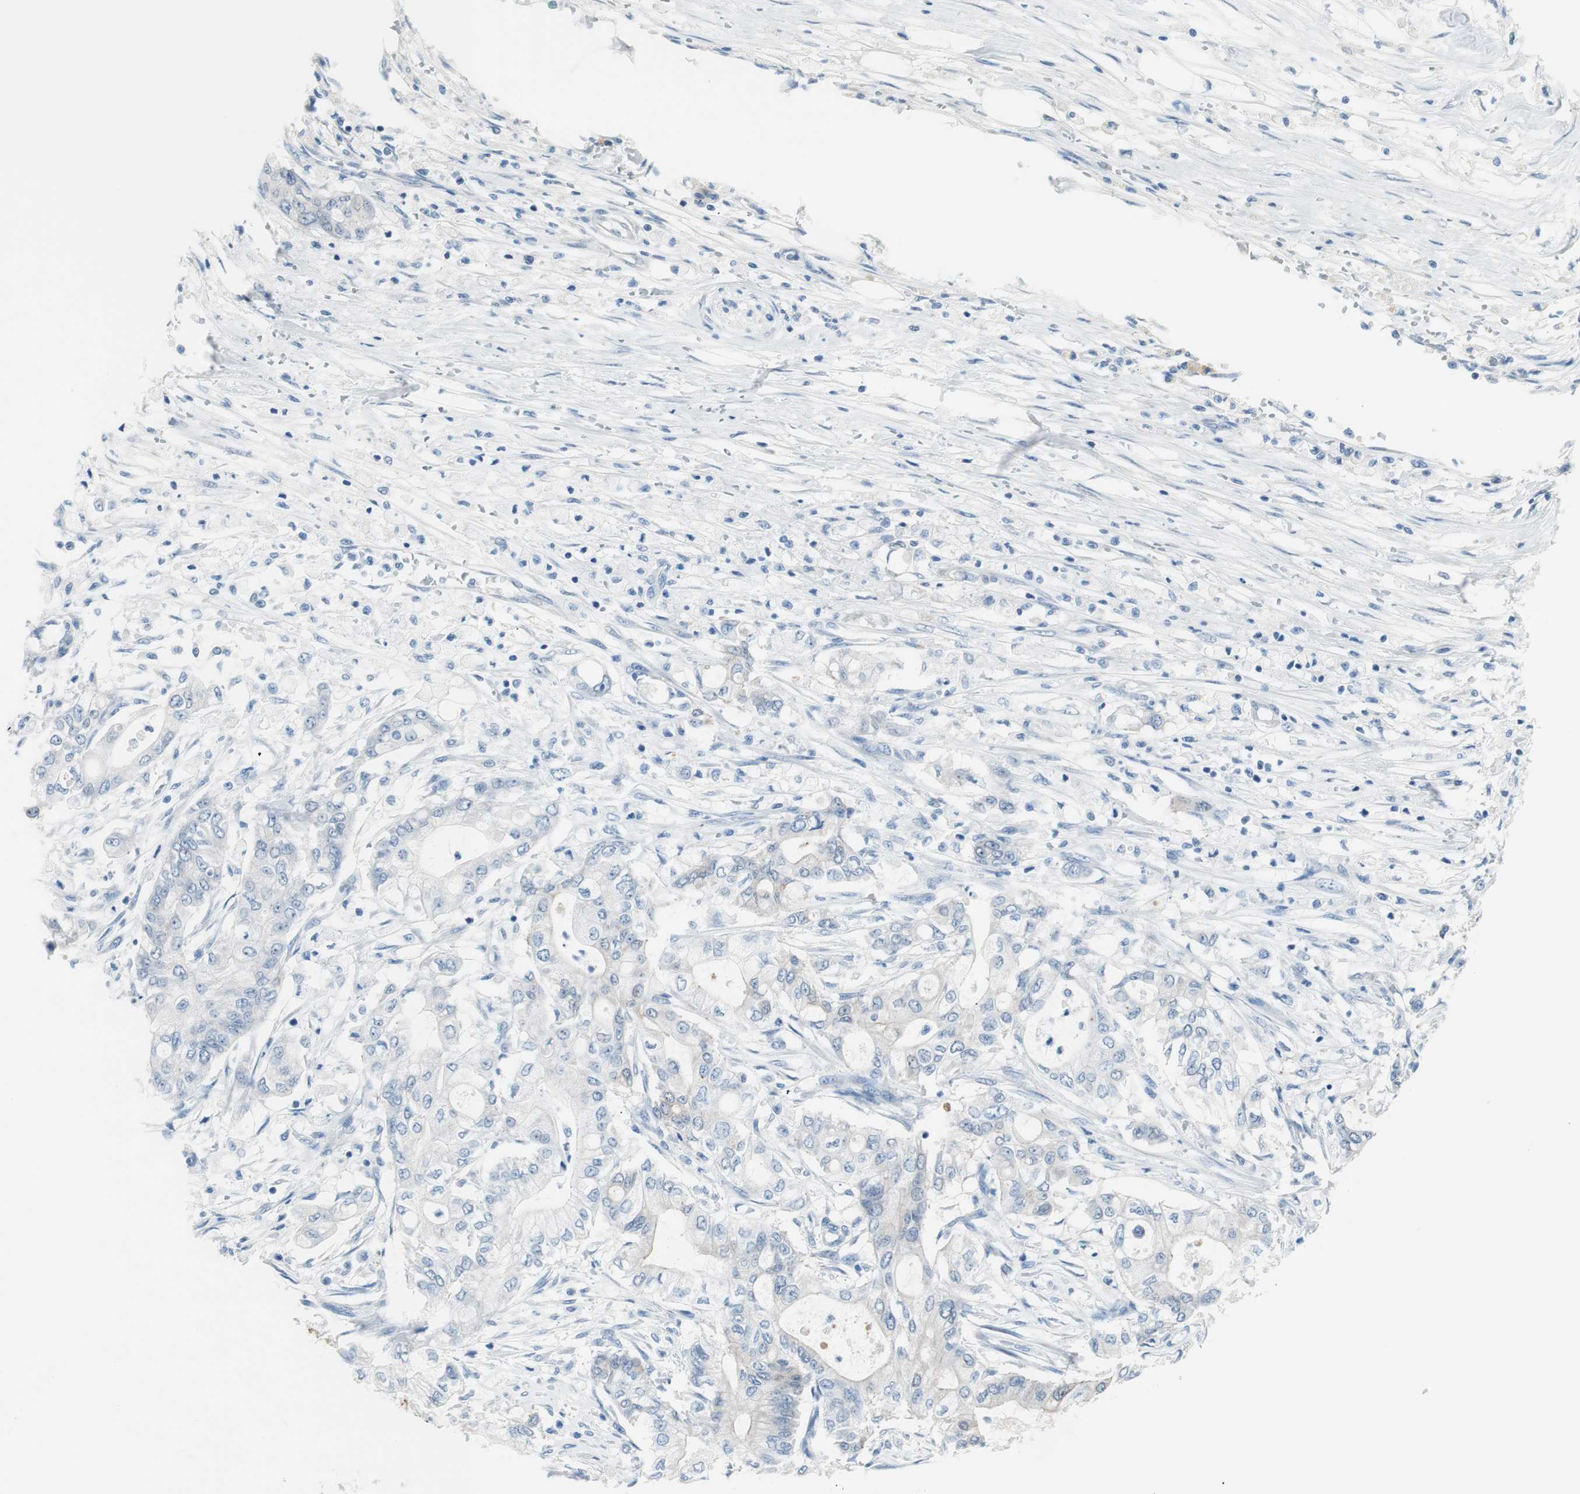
{"staining": {"intensity": "negative", "quantity": "none", "location": "none"}, "tissue": "pancreatic cancer", "cell_type": "Tumor cells", "image_type": "cancer", "snomed": [{"axis": "morphology", "description": "Adenocarcinoma, NOS"}, {"axis": "topography", "description": "Pancreas"}], "caption": "Pancreatic cancer (adenocarcinoma) stained for a protein using IHC exhibits no positivity tumor cells.", "gene": "VIL1", "patient": {"sex": "male", "age": 70}}